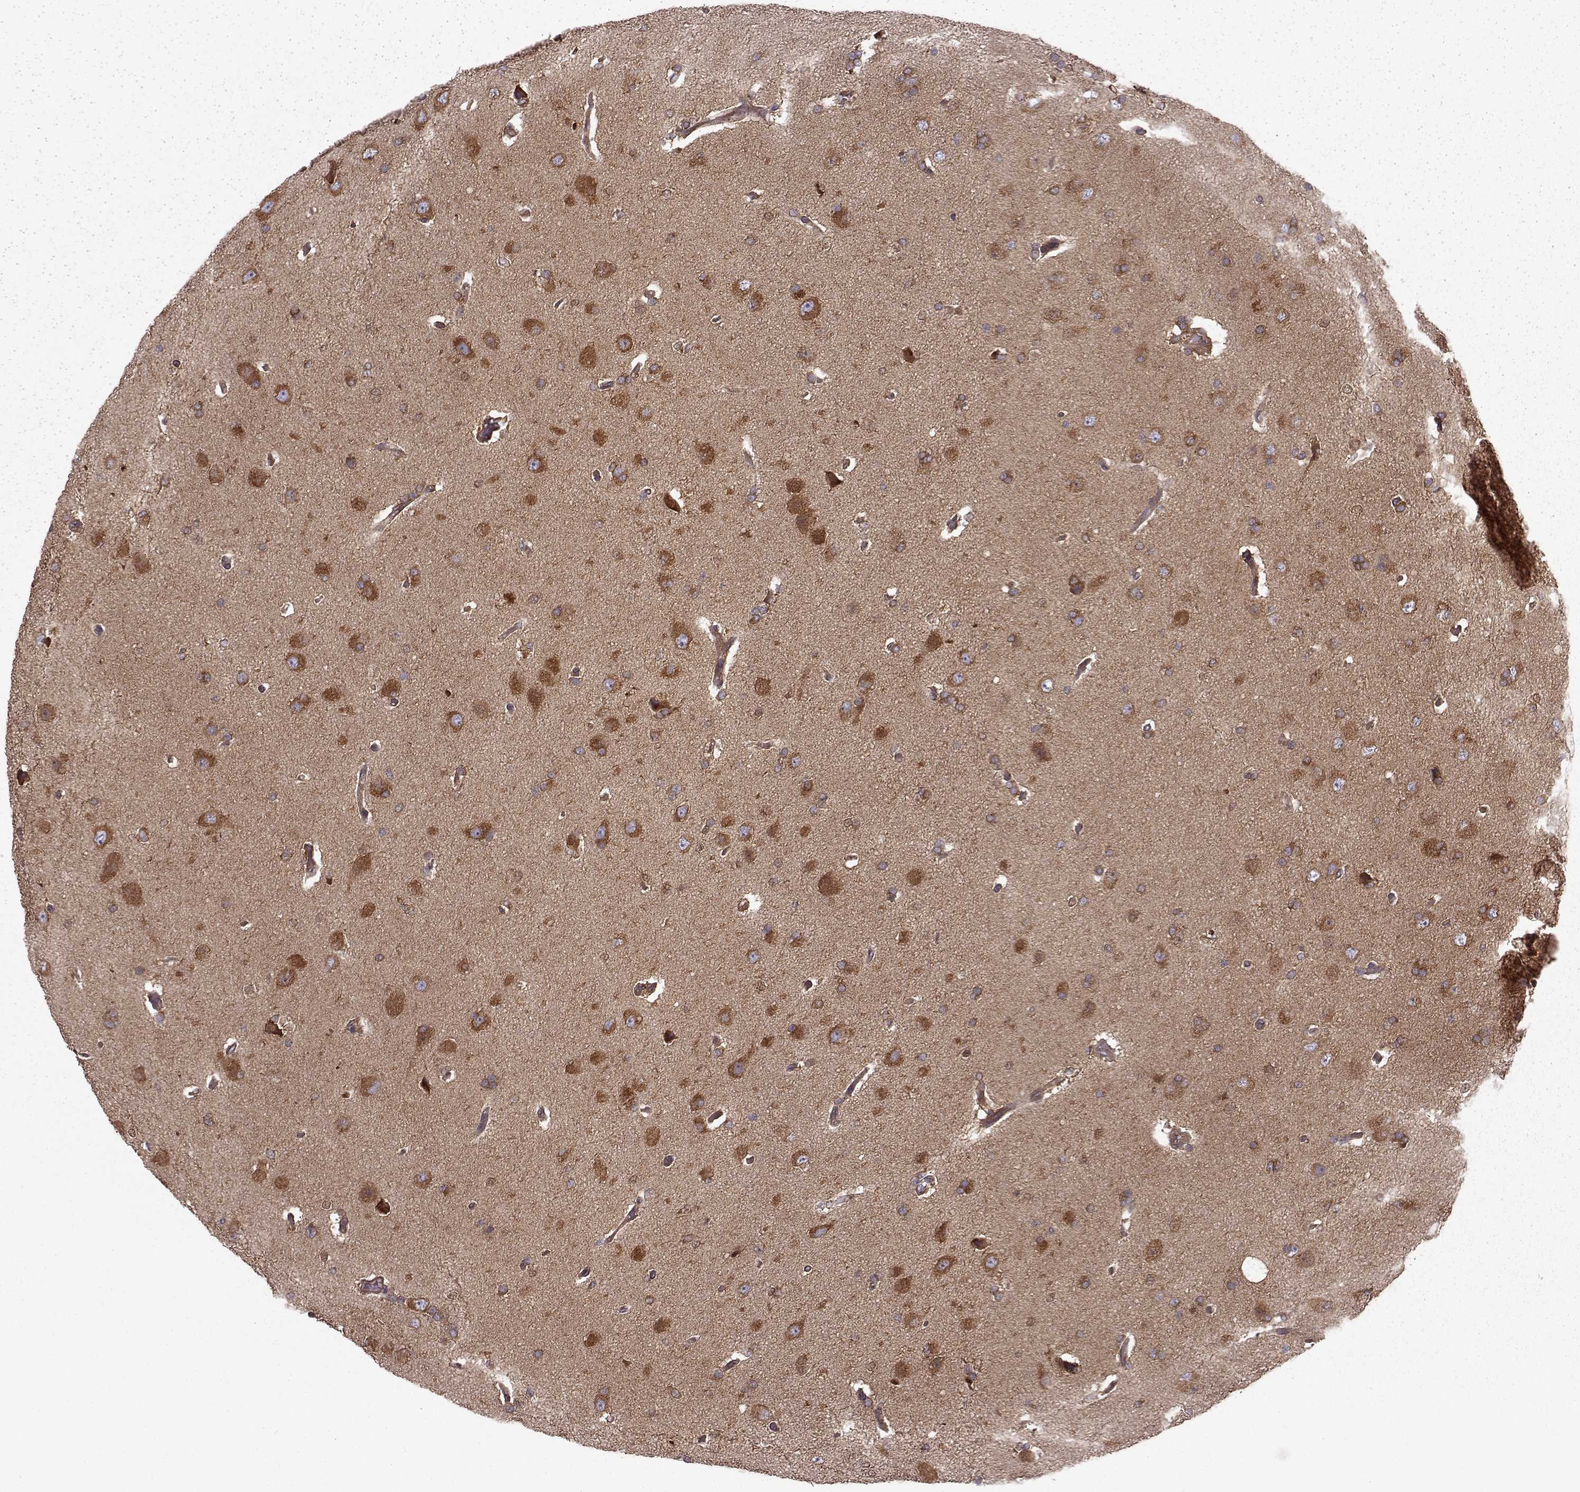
{"staining": {"intensity": "negative", "quantity": "none", "location": "none"}, "tissue": "glioma", "cell_type": "Tumor cells", "image_type": "cancer", "snomed": [{"axis": "morphology", "description": "Glioma, malignant, High grade"}, {"axis": "topography", "description": "Cerebral cortex"}], "caption": "Protein analysis of high-grade glioma (malignant) shows no significant positivity in tumor cells.", "gene": "RABGAP1", "patient": {"sex": "male", "age": 70}}